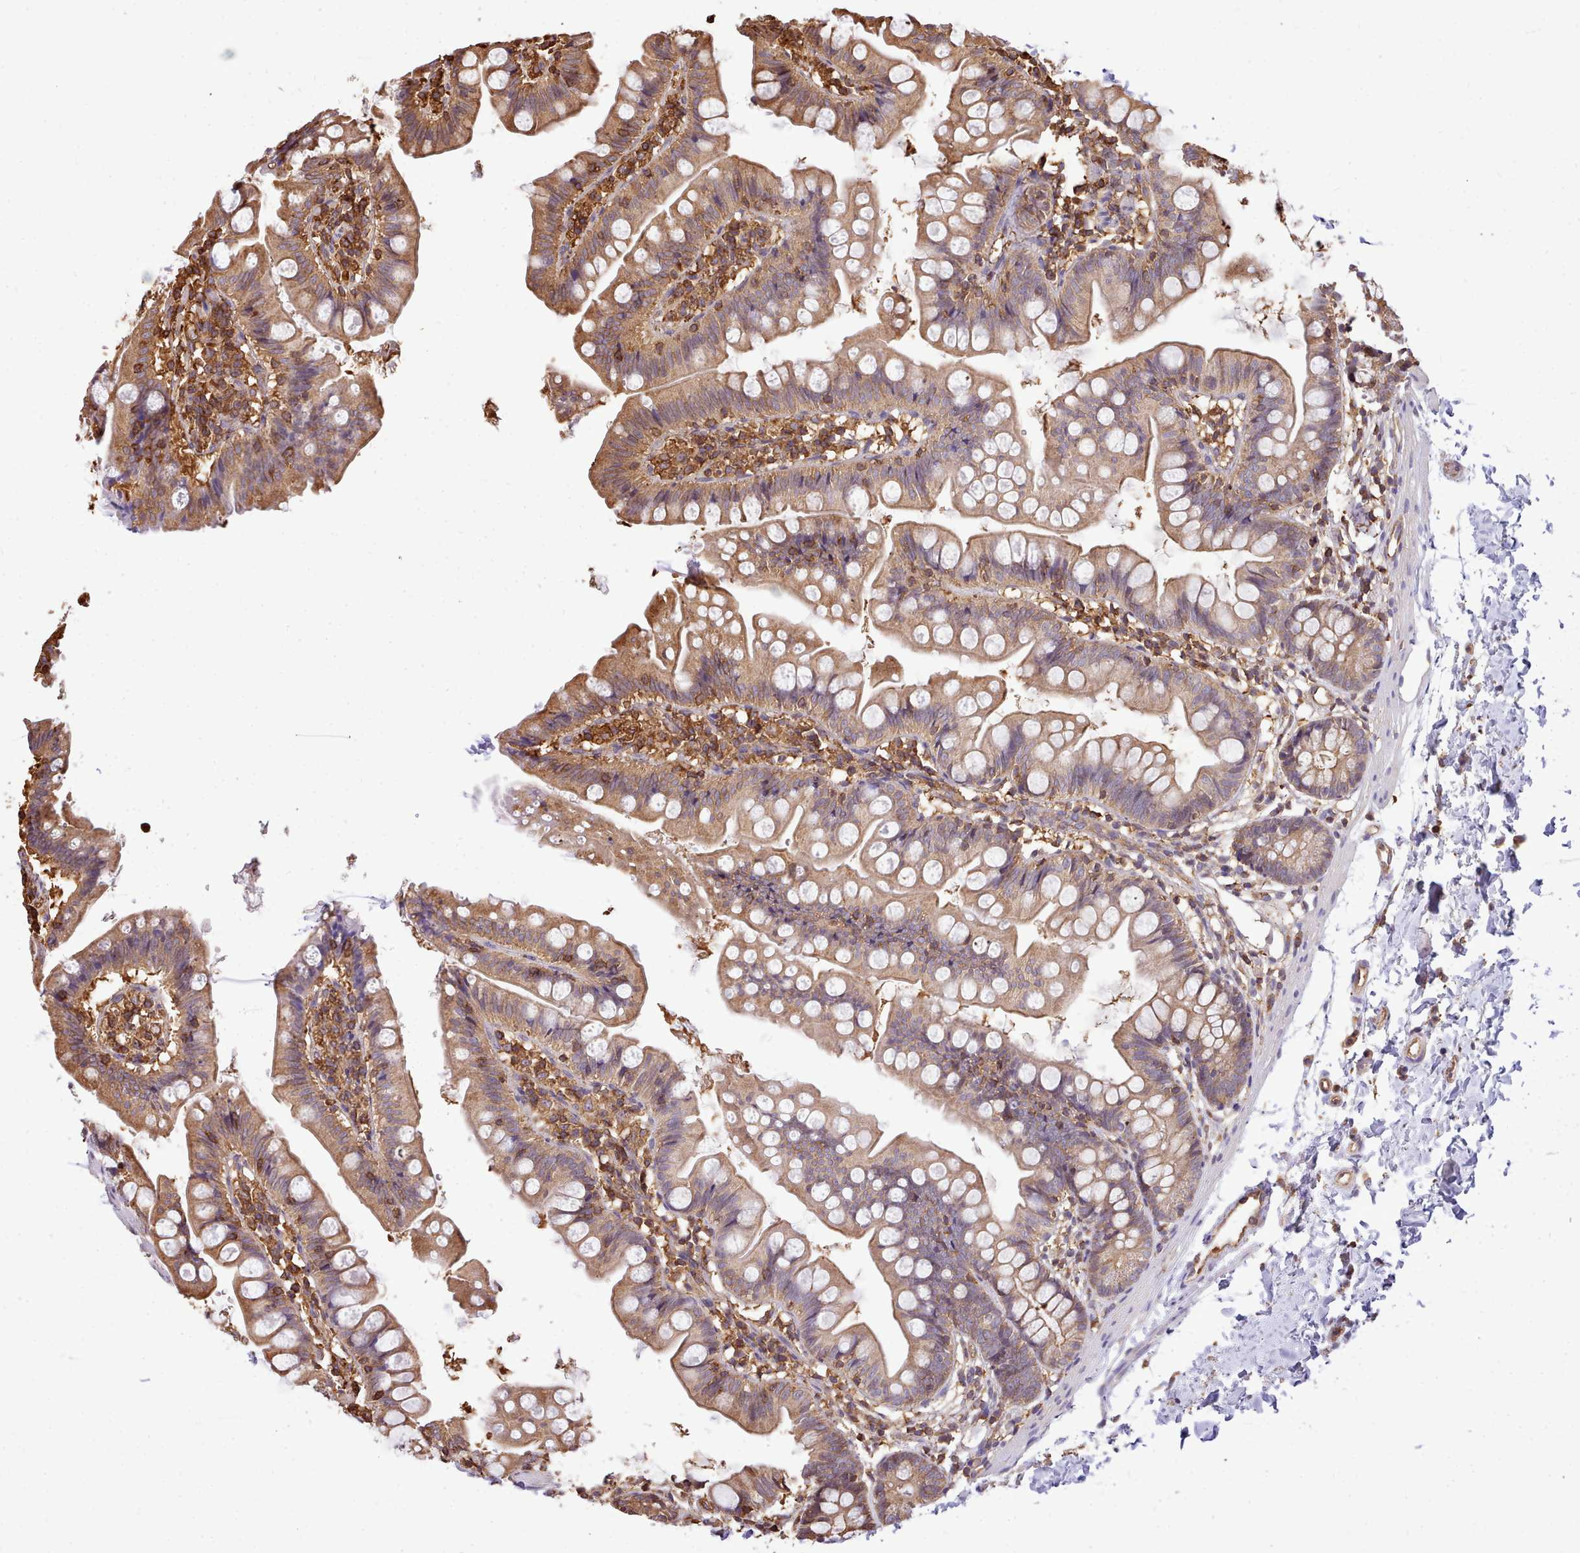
{"staining": {"intensity": "moderate", "quantity": ">75%", "location": "cytoplasmic/membranous"}, "tissue": "small intestine", "cell_type": "Glandular cells", "image_type": "normal", "snomed": [{"axis": "morphology", "description": "Normal tissue, NOS"}, {"axis": "topography", "description": "Small intestine"}], "caption": "Approximately >75% of glandular cells in benign small intestine display moderate cytoplasmic/membranous protein staining as visualized by brown immunohistochemical staining.", "gene": "CAPZA1", "patient": {"sex": "male", "age": 7}}